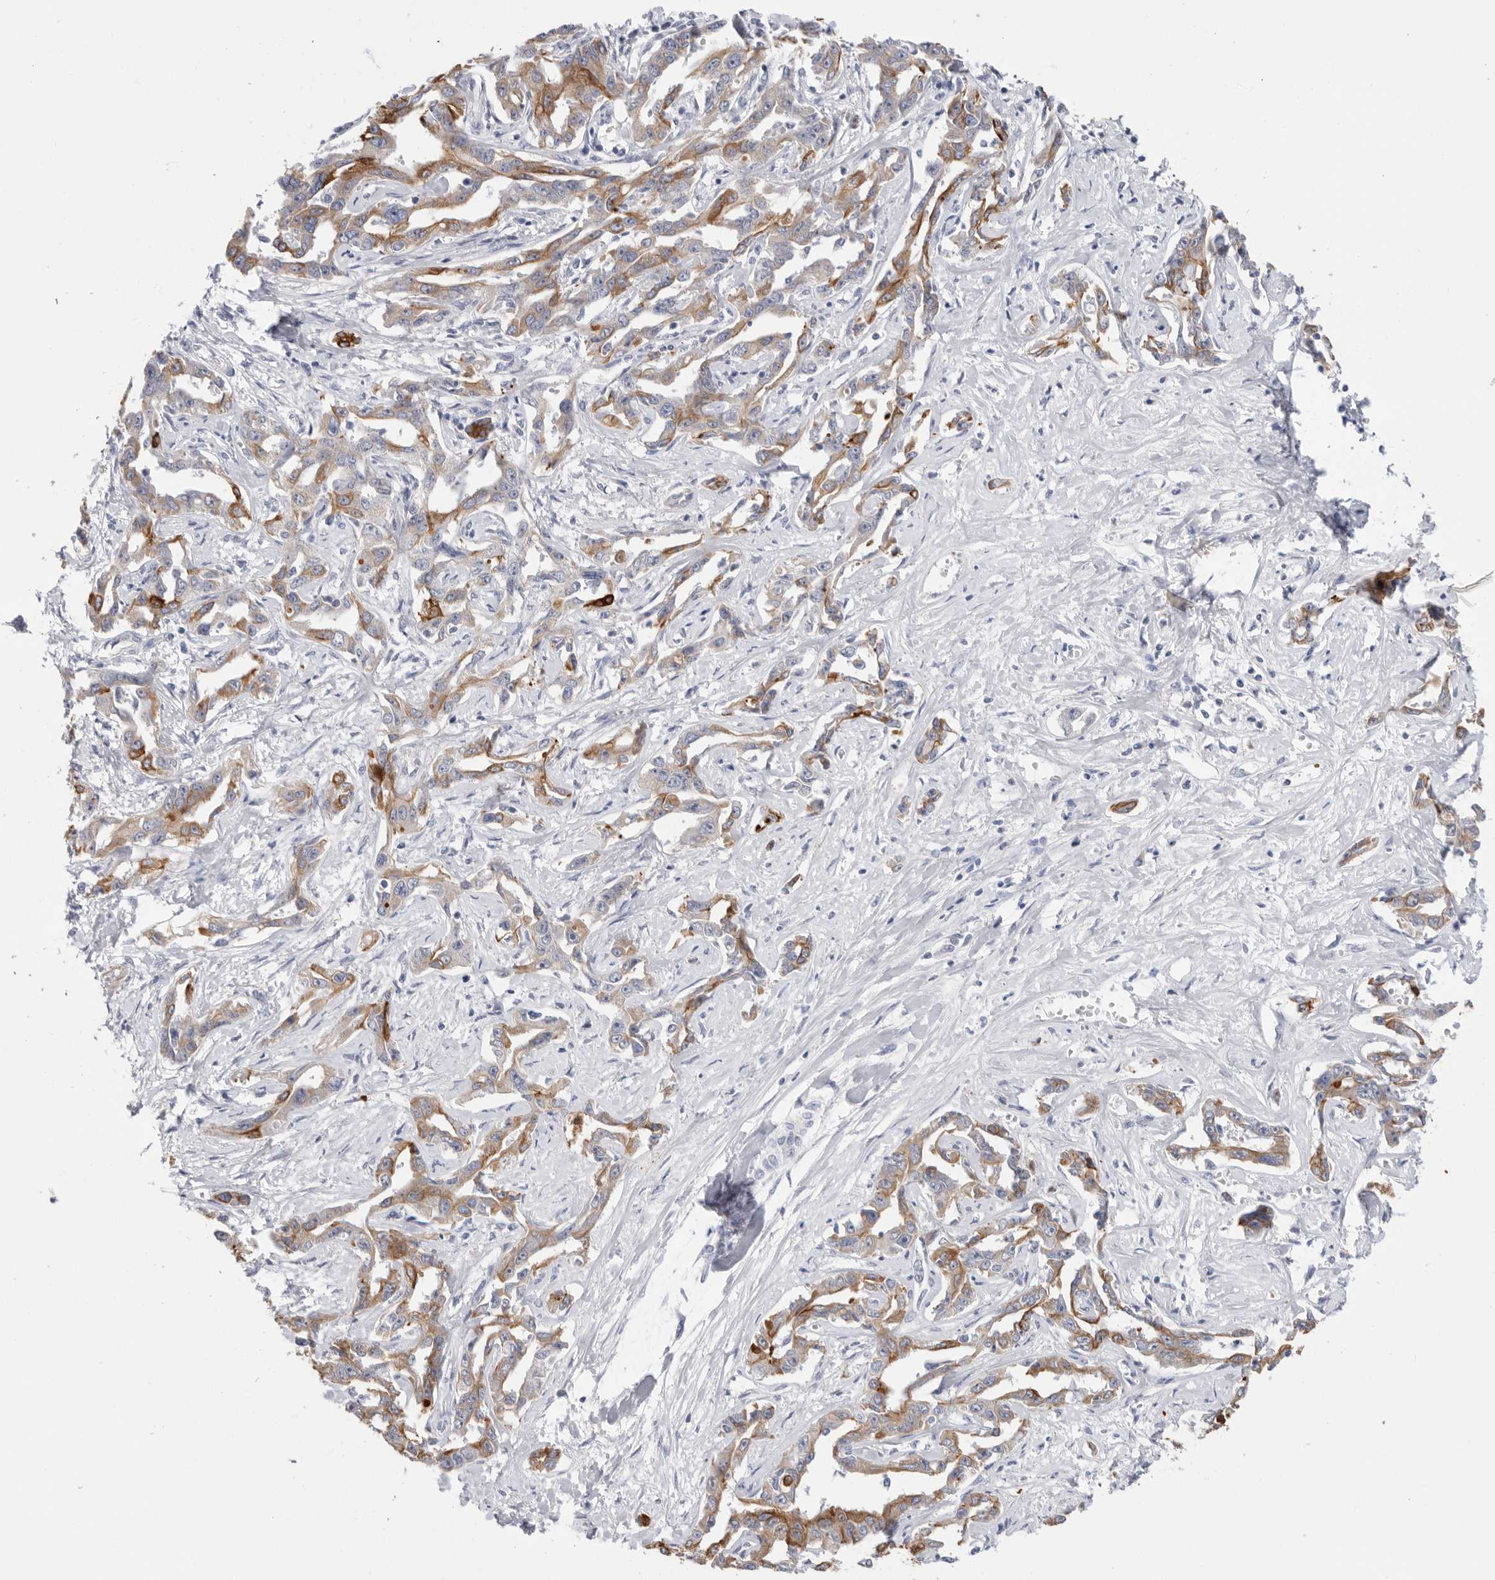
{"staining": {"intensity": "moderate", "quantity": "25%-75%", "location": "cytoplasmic/membranous"}, "tissue": "liver cancer", "cell_type": "Tumor cells", "image_type": "cancer", "snomed": [{"axis": "morphology", "description": "Cholangiocarcinoma"}, {"axis": "topography", "description": "Liver"}], "caption": "The photomicrograph displays a brown stain indicating the presence of a protein in the cytoplasmic/membranous of tumor cells in liver cholangiocarcinoma. The protein is shown in brown color, while the nuclei are stained blue.", "gene": "MTFR1L", "patient": {"sex": "male", "age": 59}}